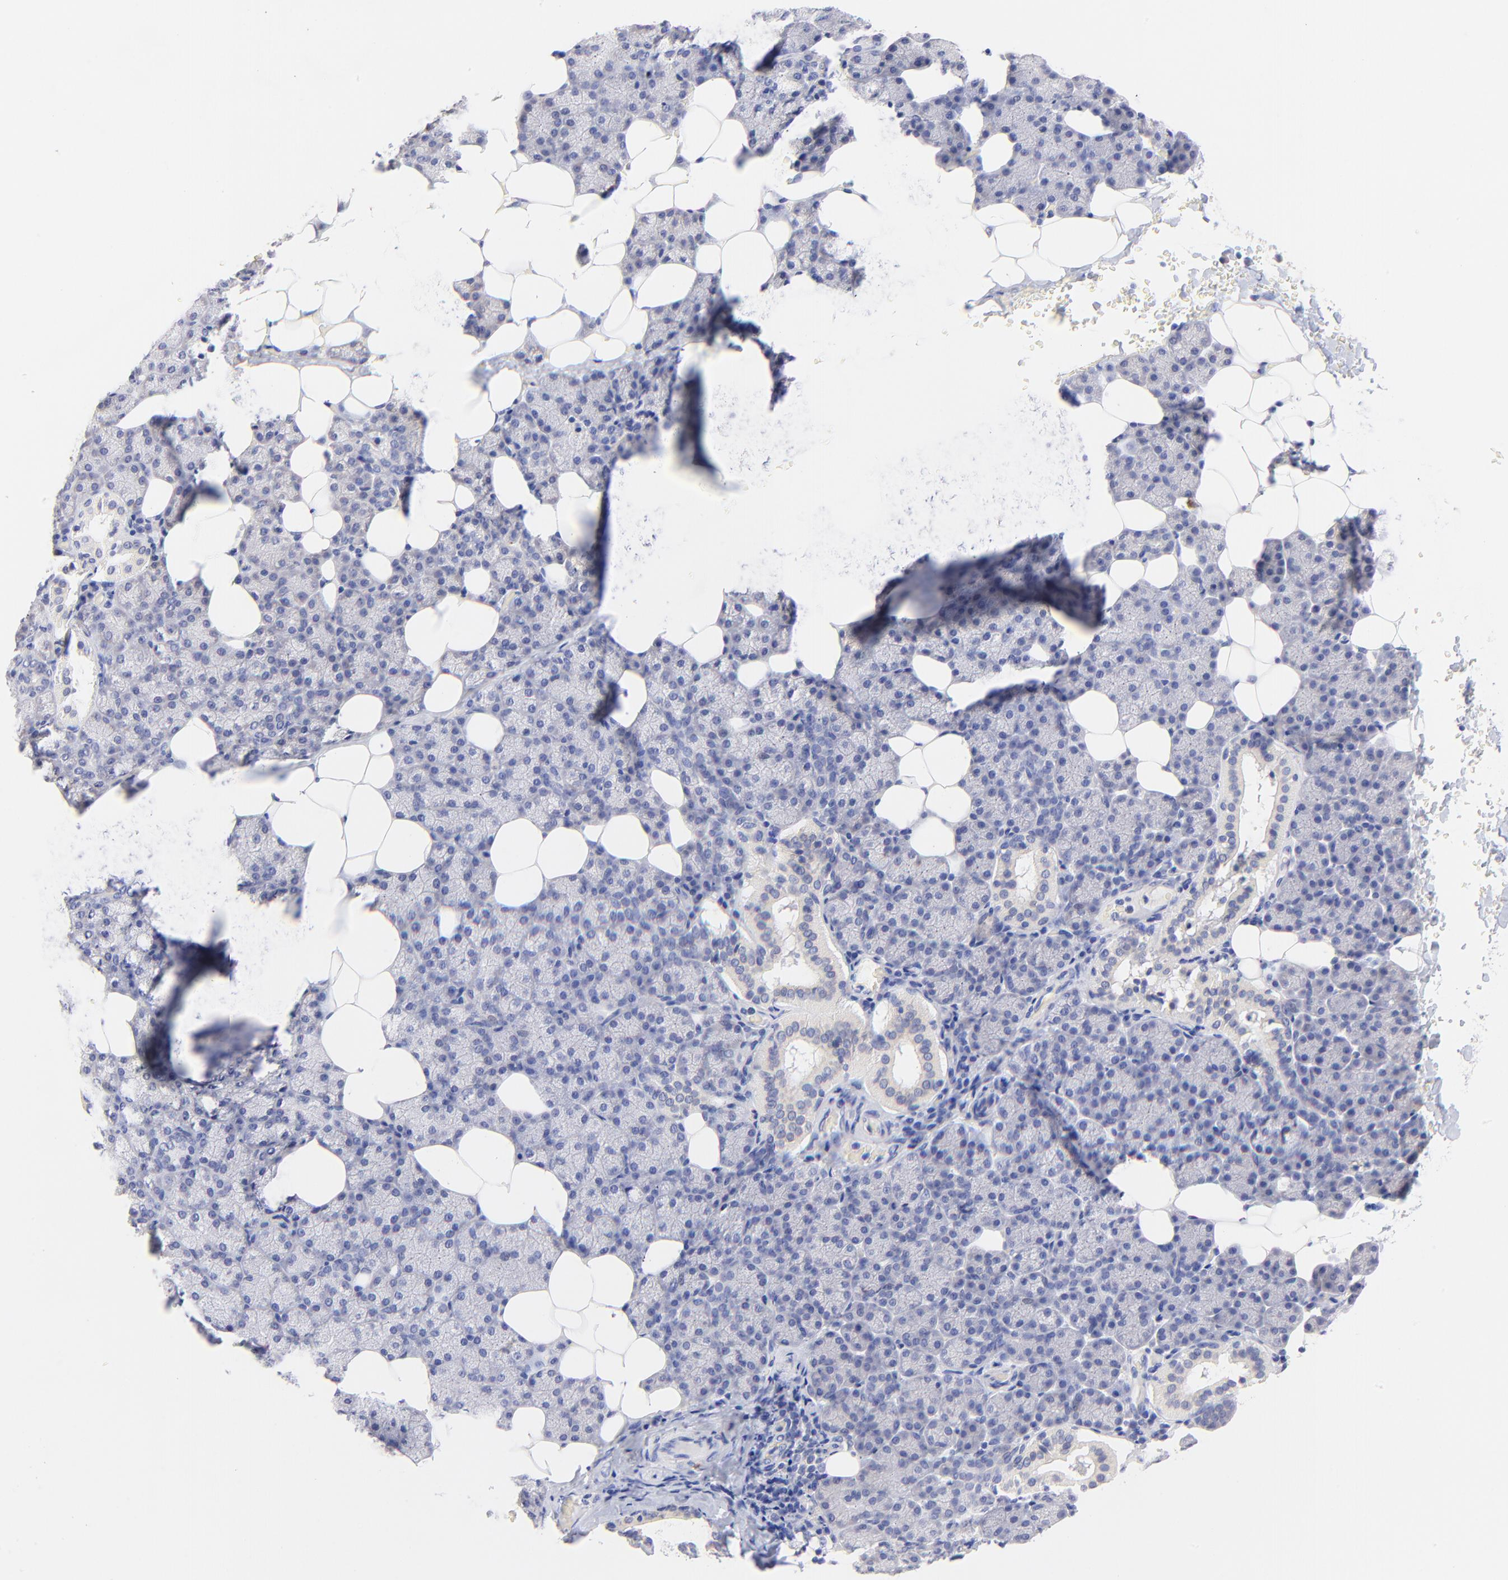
{"staining": {"intensity": "weak", "quantity": "<25%", "location": "cytoplasmic/membranous"}, "tissue": "salivary gland", "cell_type": "Glandular cells", "image_type": "normal", "snomed": [{"axis": "morphology", "description": "Normal tissue, NOS"}, {"axis": "topography", "description": "Lymph node"}, {"axis": "topography", "description": "Salivary gland"}], "caption": "This is an IHC photomicrograph of unremarkable salivary gland. There is no positivity in glandular cells.", "gene": "EBP", "patient": {"sex": "male", "age": 8}}